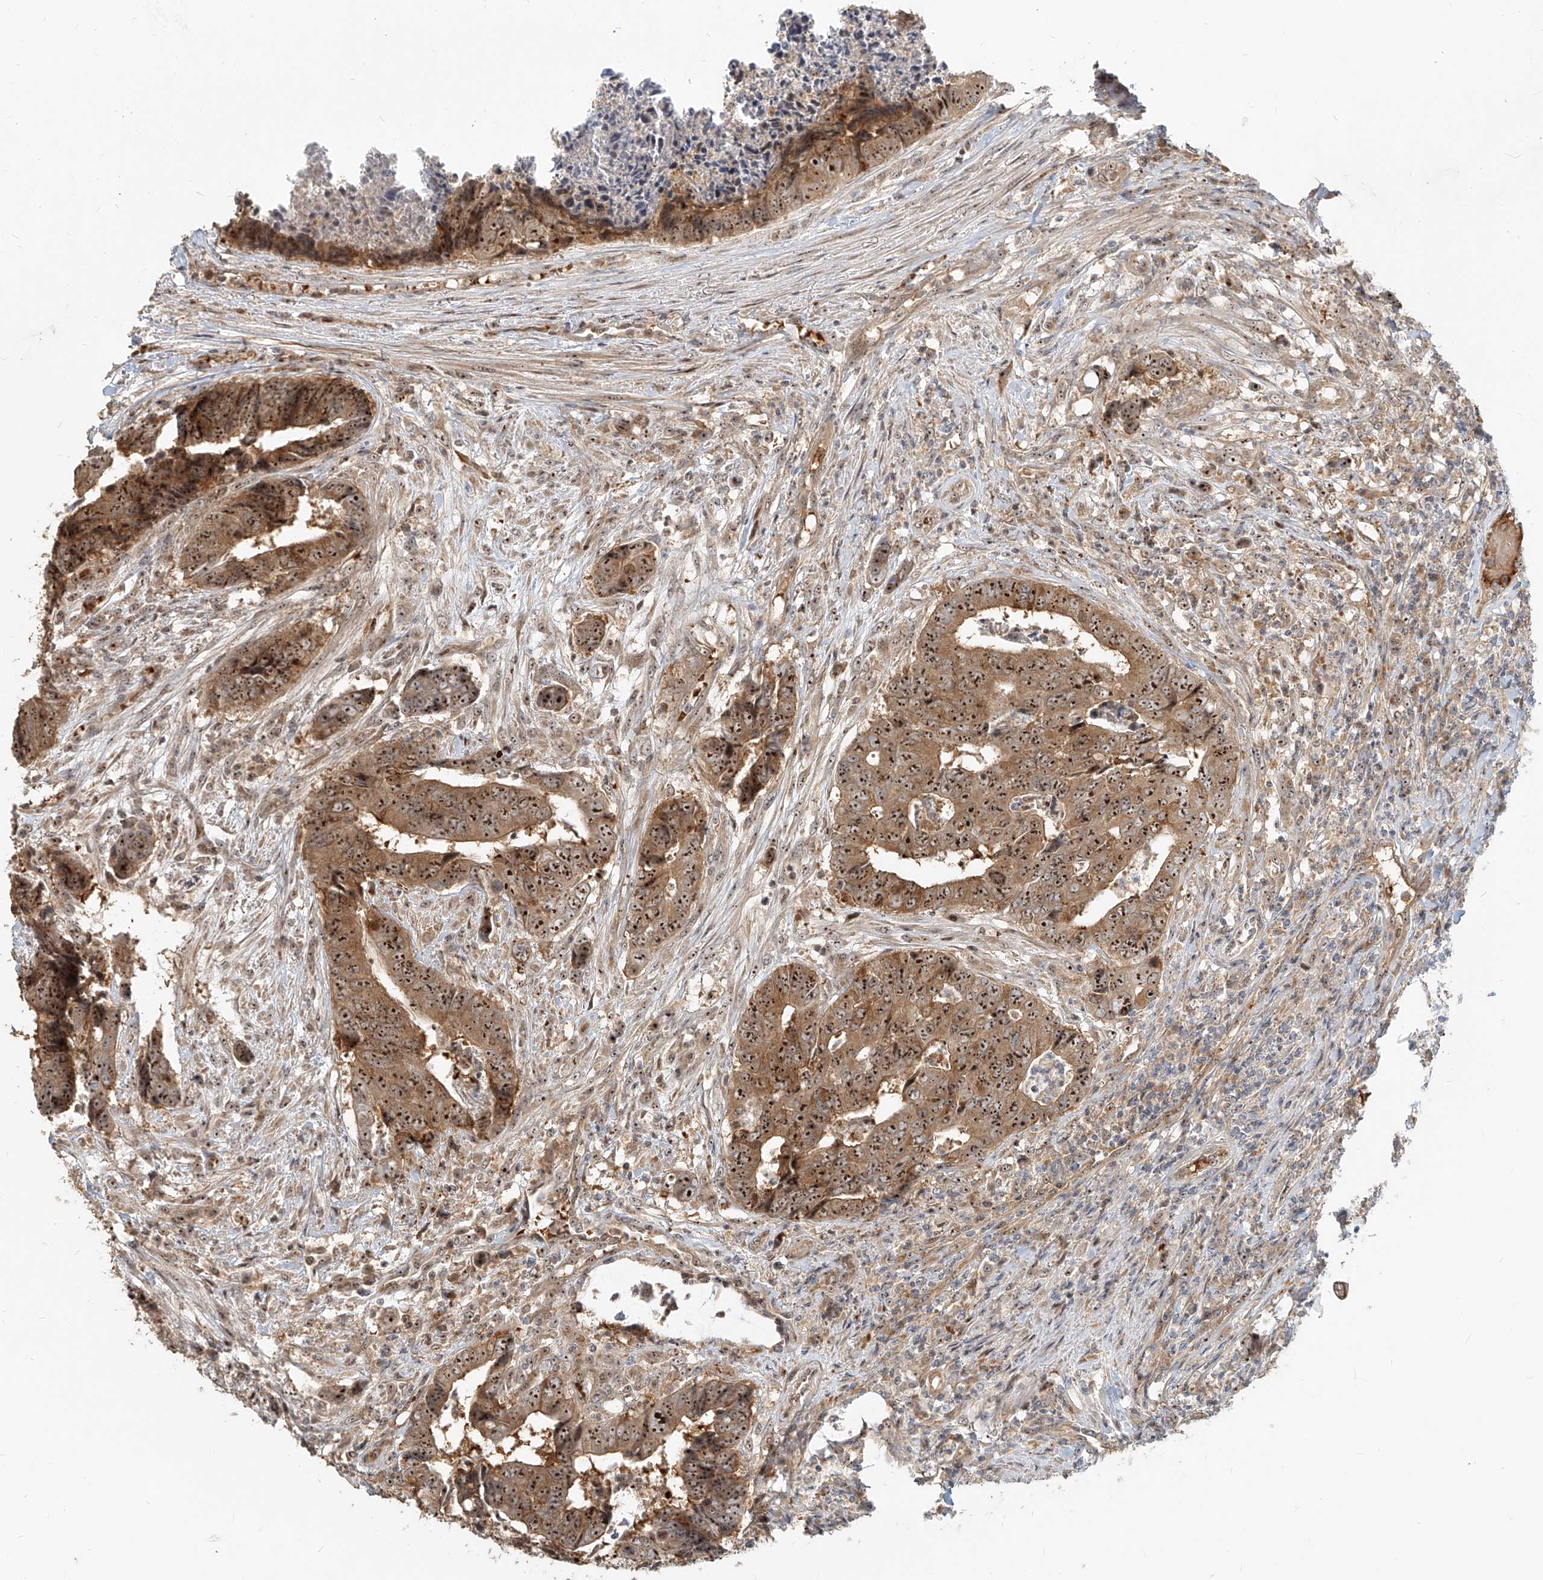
{"staining": {"intensity": "moderate", "quantity": ">75%", "location": "cytoplasmic/membranous,nuclear"}, "tissue": "colorectal cancer", "cell_type": "Tumor cells", "image_type": "cancer", "snomed": [{"axis": "morphology", "description": "Adenocarcinoma, NOS"}, {"axis": "topography", "description": "Rectum"}], "caption": "Brown immunohistochemical staining in colorectal cancer (adenocarcinoma) reveals moderate cytoplasmic/membranous and nuclear staining in approximately >75% of tumor cells.", "gene": "BYSL", "patient": {"sex": "male", "age": 84}}